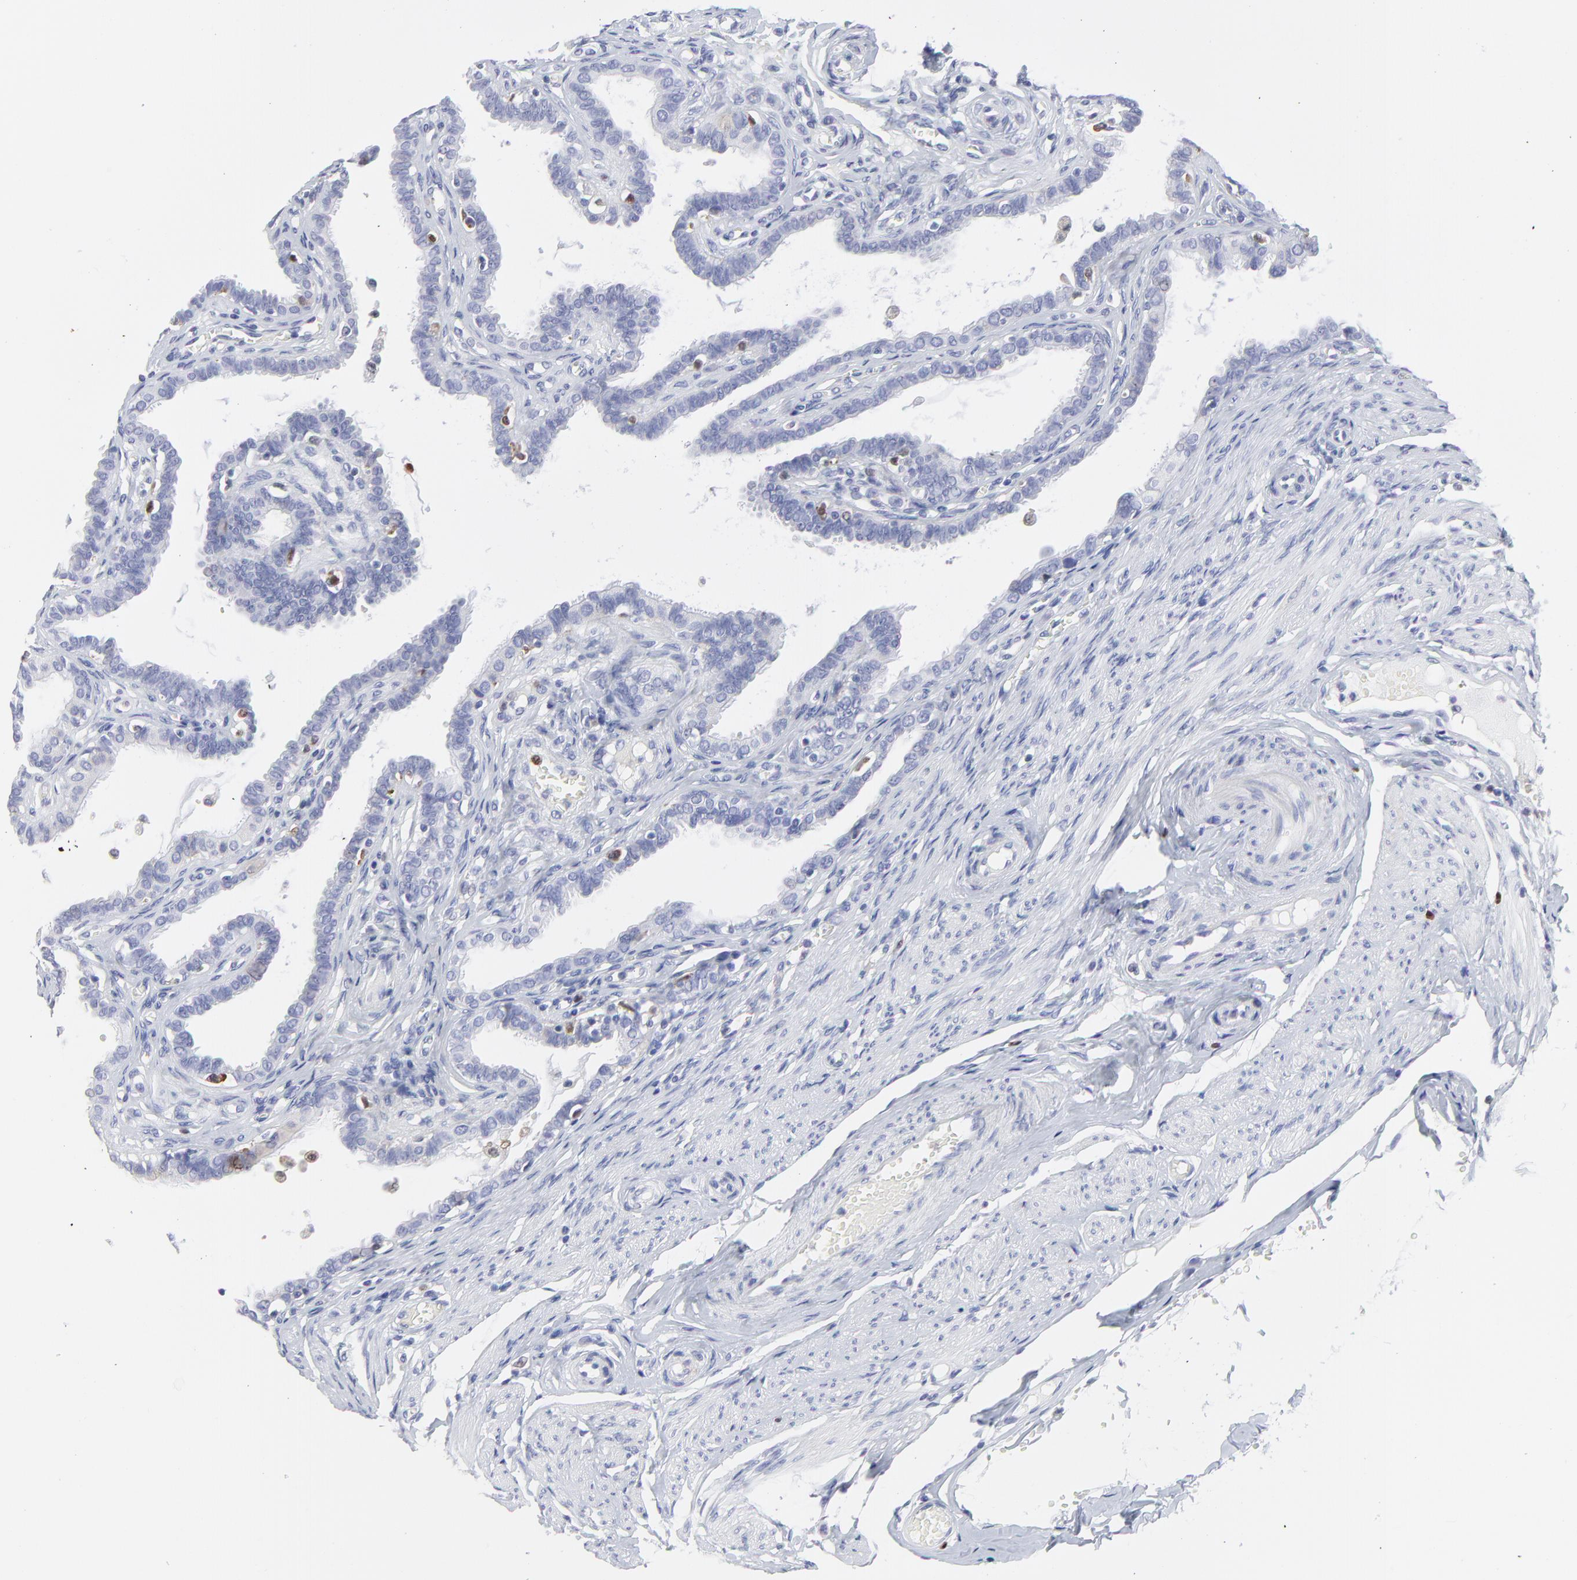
{"staining": {"intensity": "negative", "quantity": "none", "location": "none"}, "tissue": "fallopian tube", "cell_type": "Glandular cells", "image_type": "normal", "snomed": [{"axis": "morphology", "description": "Normal tissue, NOS"}, {"axis": "topography", "description": "Fallopian tube"}], "caption": "The image reveals no staining of glandular cells in normal fallopian tube. (DAB immunohistochemistry with hematoxylin counter stain).", "gene": "NCAPH", "patient": {"sex": "female", "age": 67}}